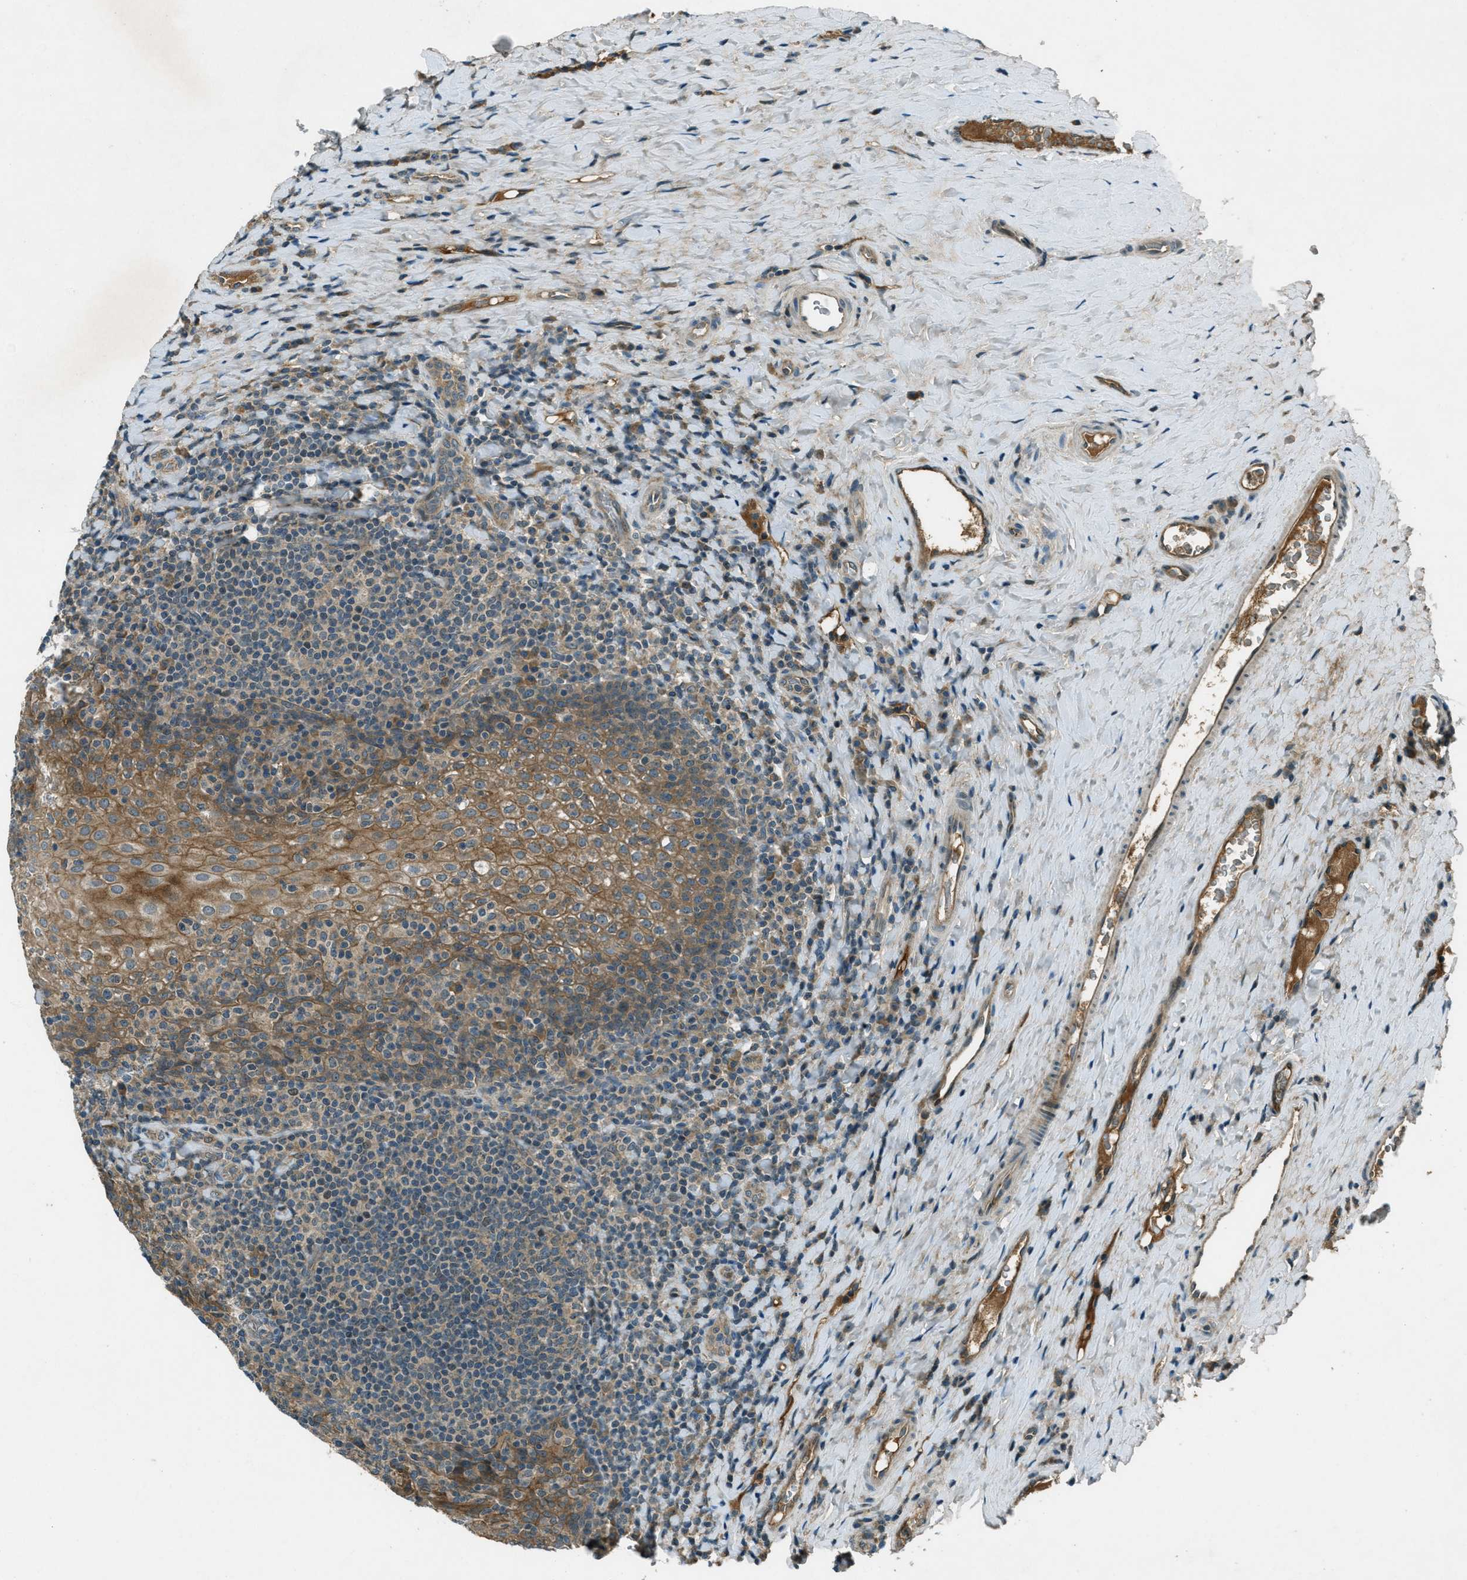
{"staining": {"intensity": "weak", "quantity": "<25%", "location": "cytoplasmic/membranous"}, "tissue": "tonsil", "cell_type": "Germinal center cells", "image_type": "normal", "snomed": [{"axis": "morphology", "description": "Normal tissue, NOS"}, {"axis": "topography", "description": "Tonsil"}], "caption": "The immunohistochemistry photomicrograph has no significant staining in germinal center cells of tonsil.", "gene": "STK11", "patient": {"sex": "male", "age": 17}}